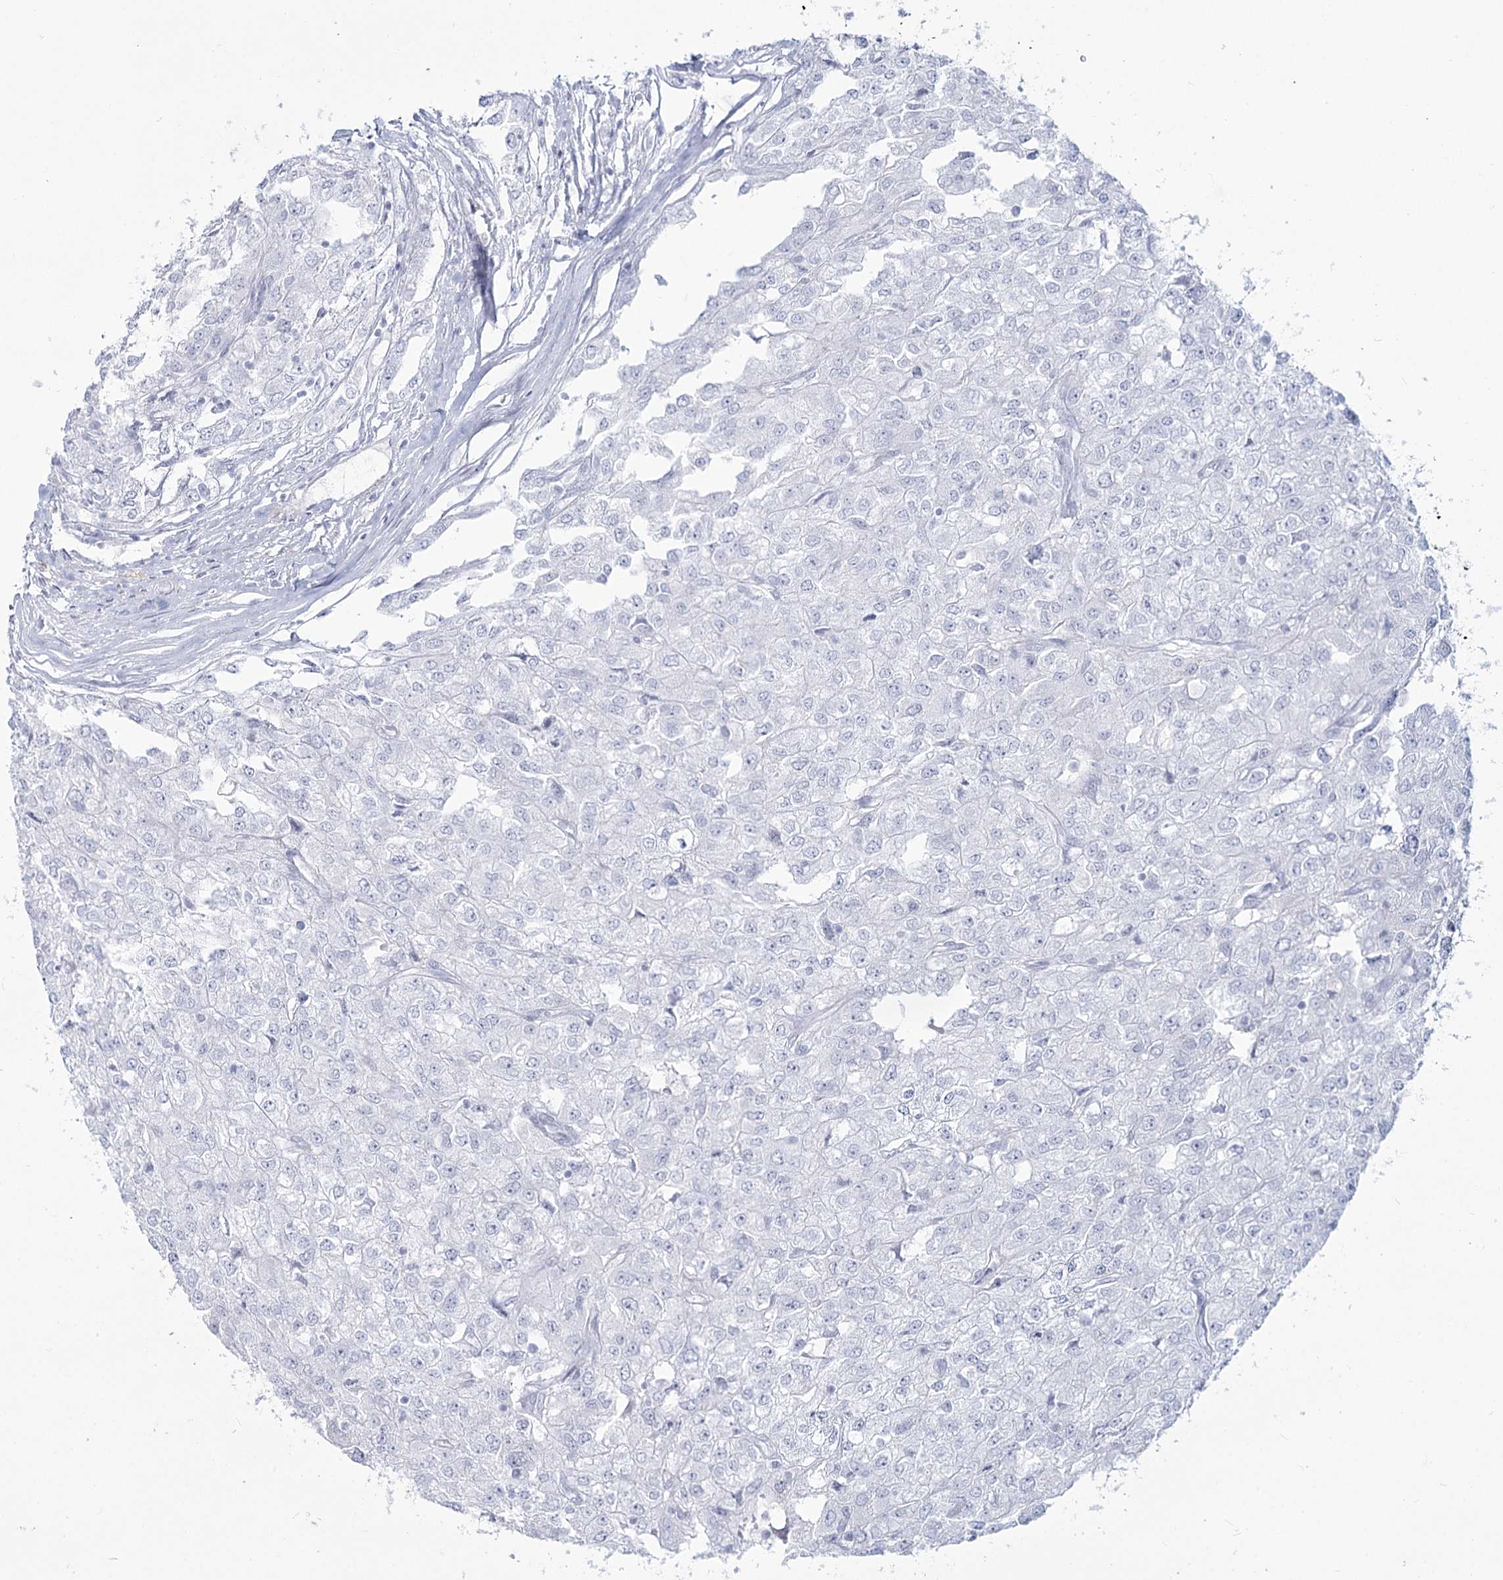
{"staining": {"intensity": "negative", "quantity": "none", "location": "none"}, "tissue": "renal cancer", "cell_type": "Tumor cells", "image_type": "cancer", "snomed": [{"axis": "morphology", "description": "Adenocarcinoma, NOS"}, {"axis": "topography", "description": "Kidney"}], "caption": "Immunohistochemical staining of adenocarcinoma (renal) displays no significant expression in tumor cells.", "gene": "SLC6A19", "patient": {"sex": "female", "age": 54}}